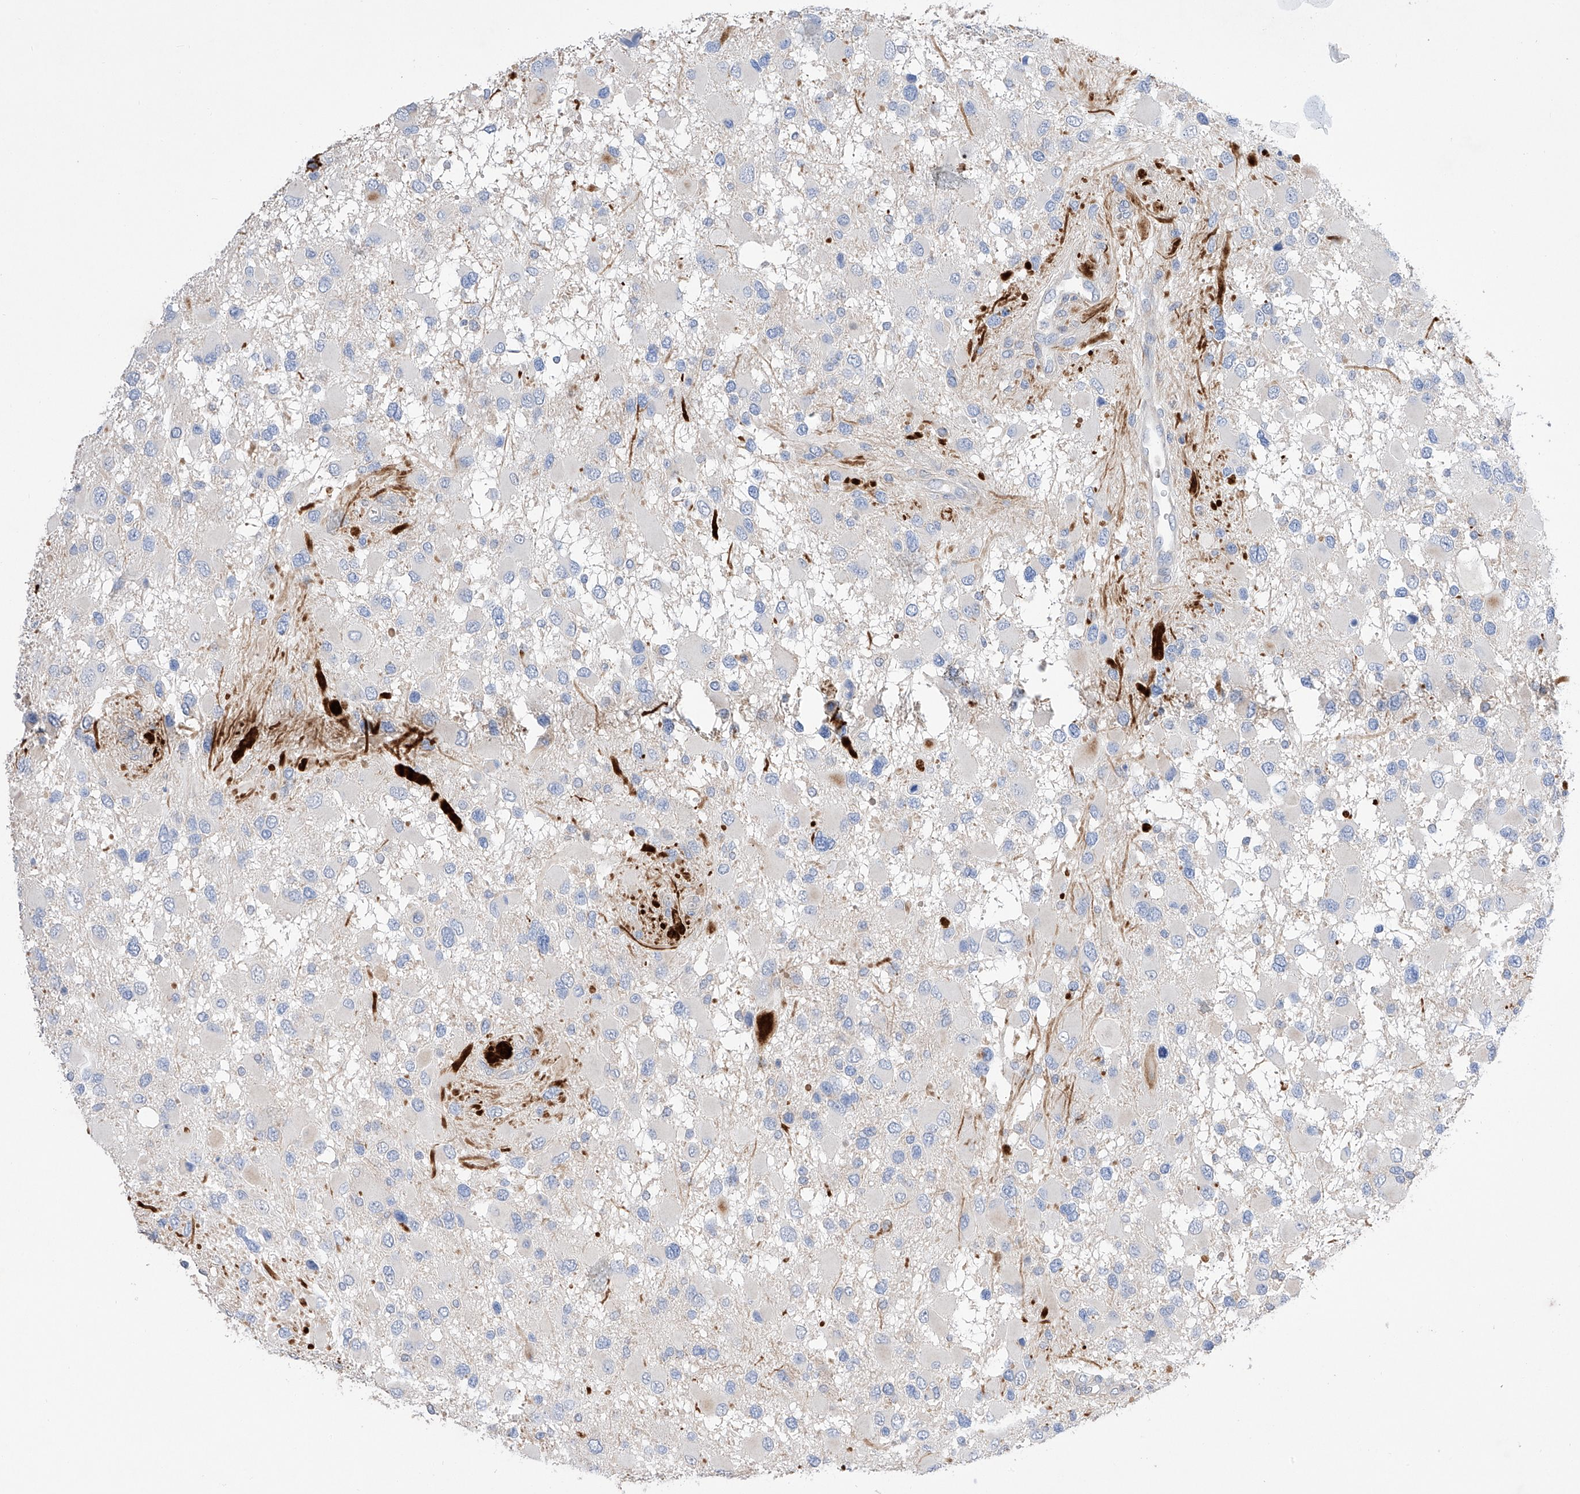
{"staining": {"intensity": "negative", "quantity": "none", "location": "none"}, "tissue": "glioma", "cell_type": "Tumor cells", "image_type": "cancer", "snomed": [{"axis": "morphology", "description": "Glioma, malignant, High grade"}, {"axis": "topography", "description": "Brain"}], "caption": "Immunohistochemical staining of human malignant glioma (high-grade) shows no significant positivity in tumor cells.", "gene": "NFATC4", "patient": {"sex": "male", "age": 53}}